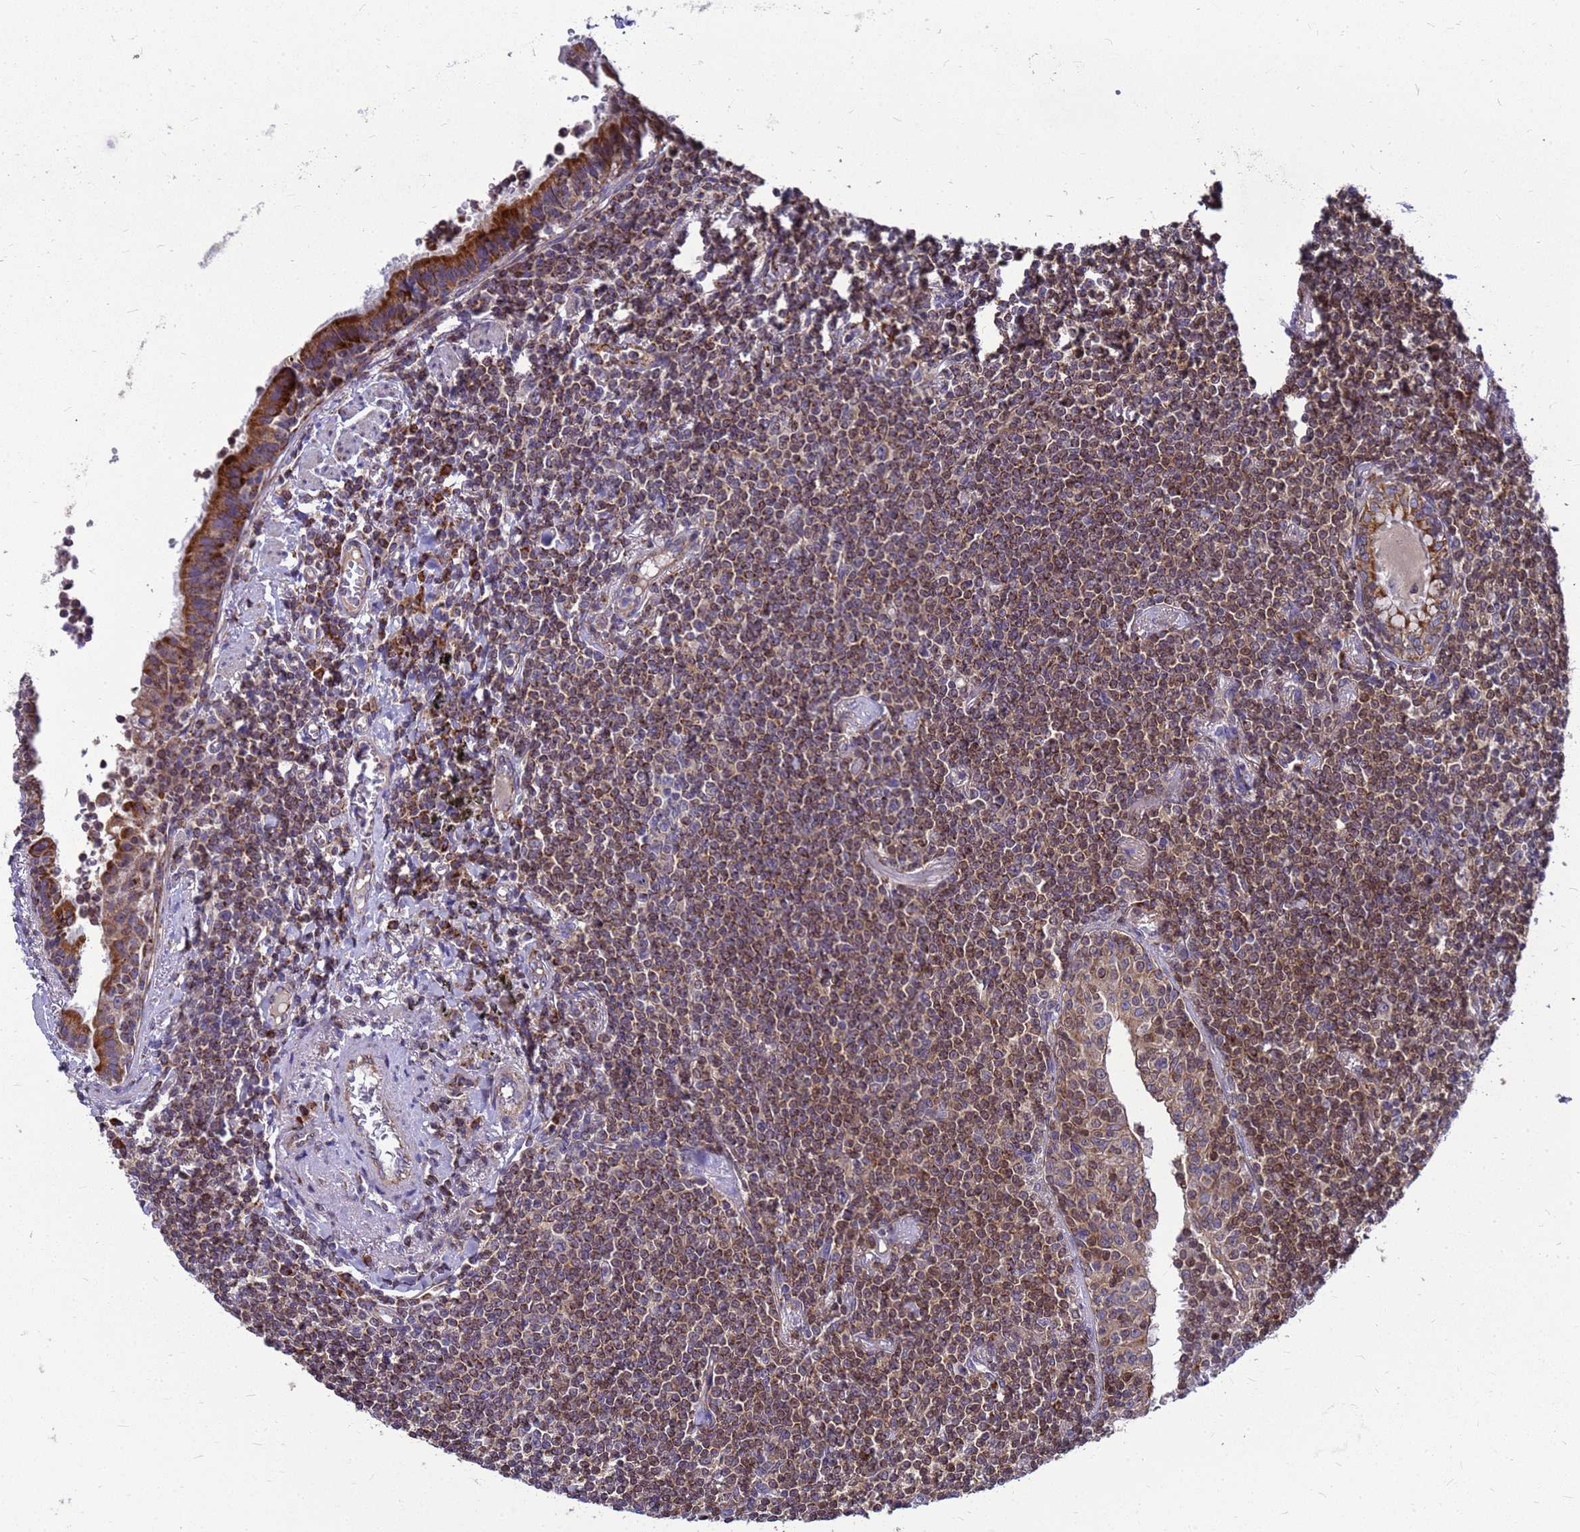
{"staining": {"intensity": "moderate", "quantity": ">75%", "location": "cytoplasmic/membranous"}, "tissue": "lymphoma", "cell_type": "Tumor cells", "image_type": "cancer", "snomed": [{"axis": "morphology", "description": "Malignant lymphoma, non-Hodgkin's type, Low grade"}, {"axis": "topography", "description": "Lung"}], "caption": "This is an image of IHC staining of malignant lymphoma, non-Hodgkin's type (low-grade), which shows moderate positivity in the cytoplasmic/membranous of tumor cells.", "gene": "CMC4", "patient": {"sex": "female", "age": 71}}